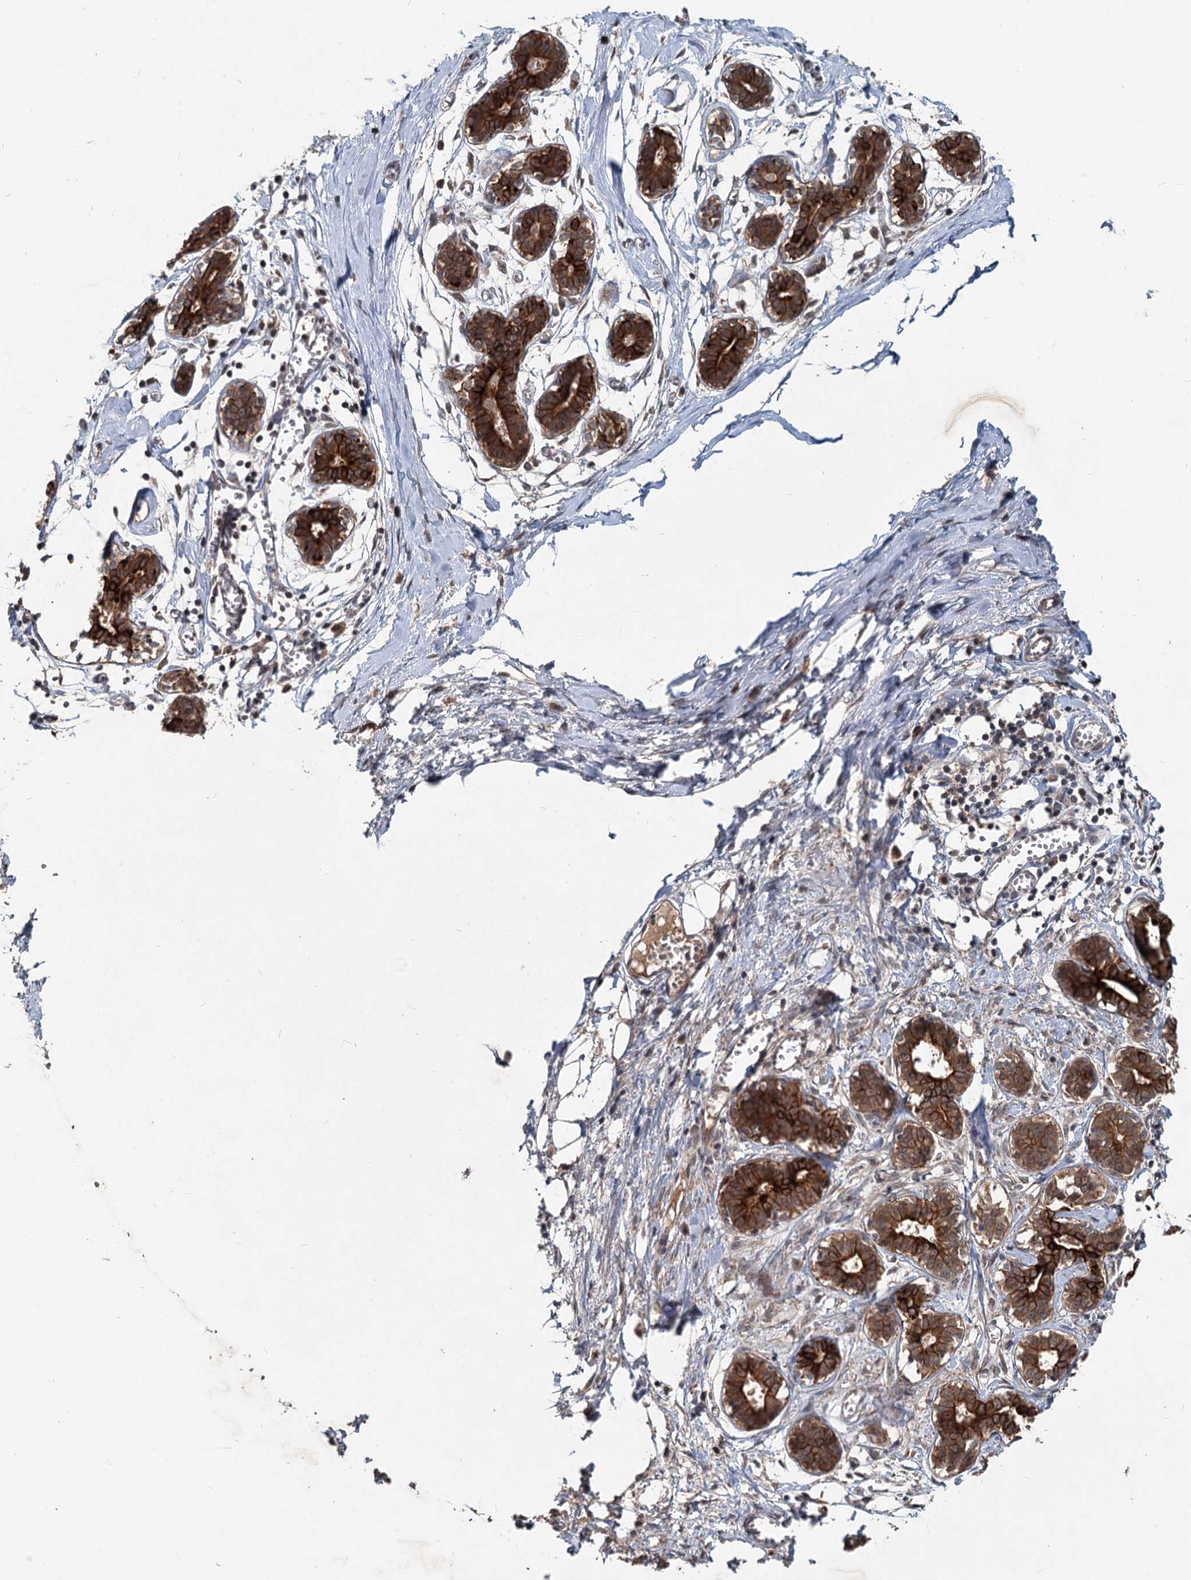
{"staining": {"intensity": "weak", "quantity": "25%-75%", "location": "cytoplasmic/membranous"}, "tissue": "breast", "cell_type": "Adipocytes", "image_type": "normal", "snomed": [{"axis": "morphology", "description": "Normal tissue, NOS"}, {"axis": "topography", "description": "Breast"}], "caption": "DAB (3,3'-diaminobenzidine) immunohistochemical staining of benign breast shows weak cytoplasmic/membranous protein expression in about 25%-75% of adipocytes.", "gene": "RITA1", "patient": {"sex": "female", "age": 27}}